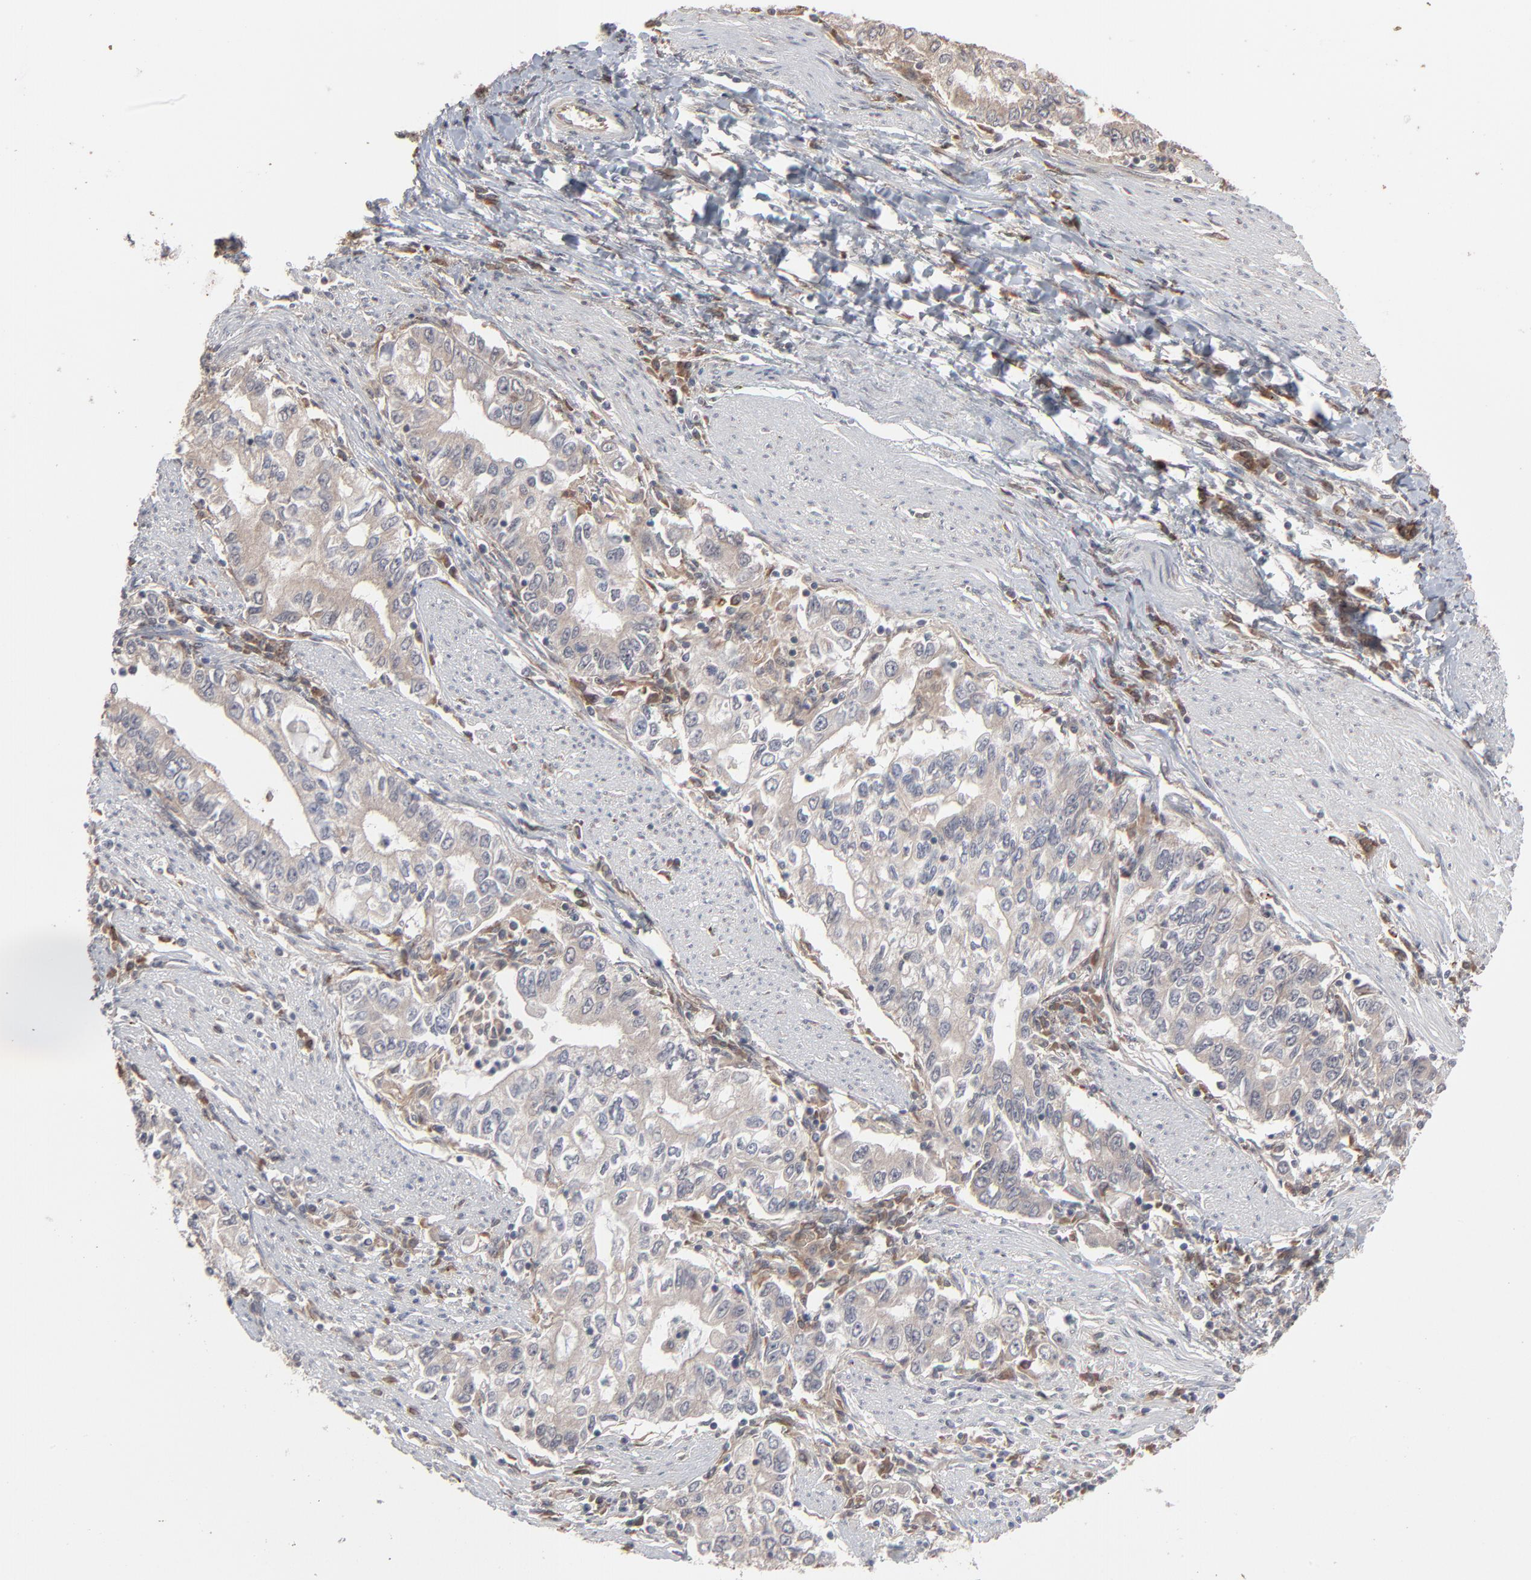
{"staining": {"intensity": "weak", "quantity": ">75%", "location": "cytoplasmic/membranous"}, "tissue": "stomach cancer", "cell_type": "Tumor cells", "image_type": "cancer", "snomed": [{"axis": "morphology", "description": "Adenocarcinoma, NOS"}, {"axis": "topography", "description": "Stomach, lower"}], "caption": "Protein expression by IHC displays weak cytoplasmic/membranous expression in approximately >75% of tumor cells in adenocarcinoma (stomach). (DAB (3,3'-diaminobenzidine) IHC with brightfield microscopy, high magnification).", "gene": "SCFD1", "patient": {"sex": "female", "age": 72}}